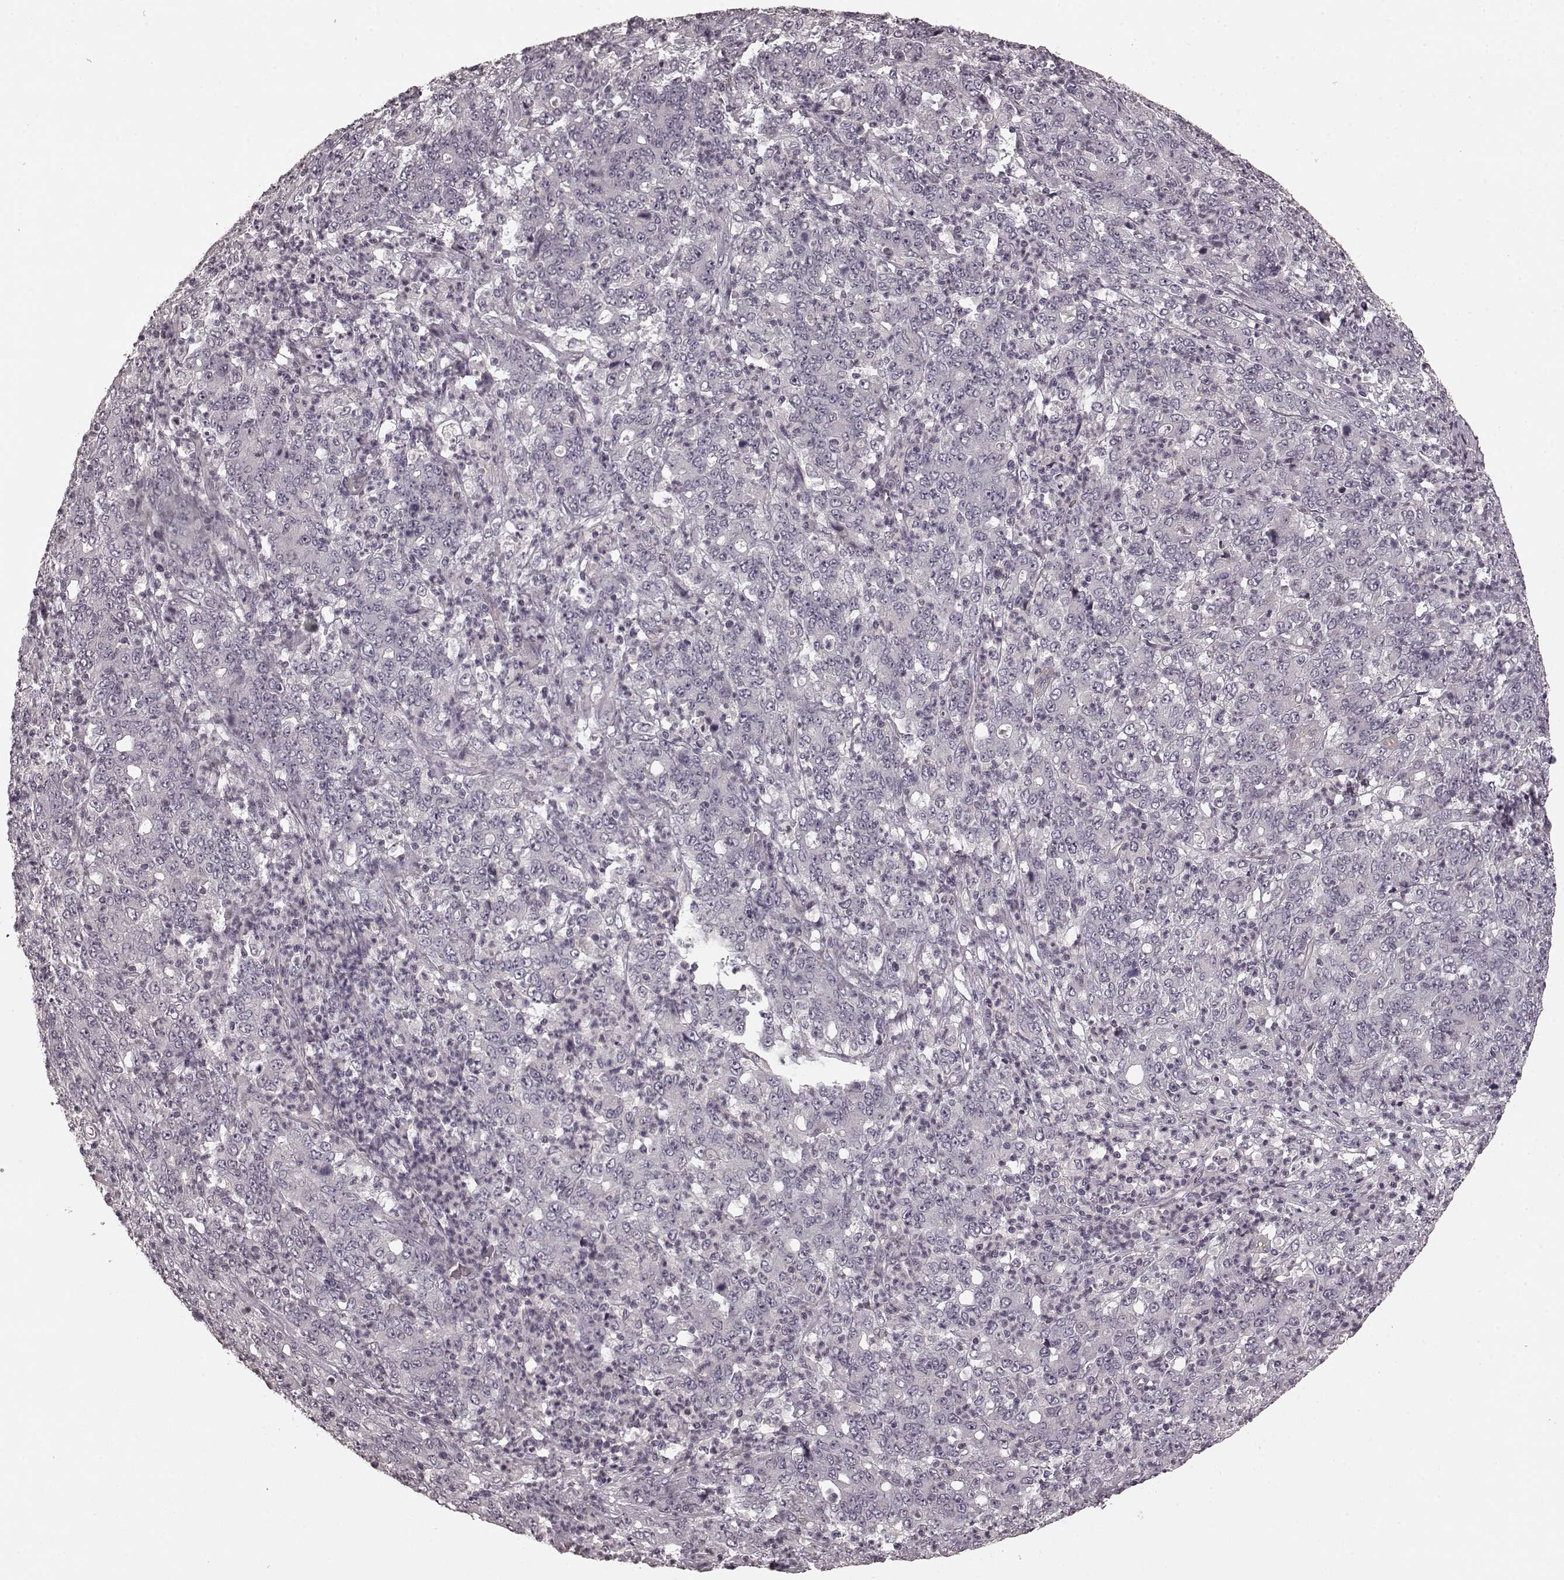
{"staining": {"intensity": "negative", "quantity": "none", "location": "none"}, "tissue": "stomach cancer", "cell_type": "Tumor cells", "image_type": "cancer", "snomed": [{"axis": "morphology", "description": "Adenocarcinoma, NOS"}, {"axis": "topography", "description": "Stomach, lower"}], "caption": "IHC image of human stomach adenocarcinoma stained for a protein (brown), which demonstrates no staining in tumor cells. (DAB (3,3'-diaminobenzidine) immunohistochemistry with hematoxylin counter stain).", "gene": "PRKCE", "patient": {"sex": "female", "age": 71}}